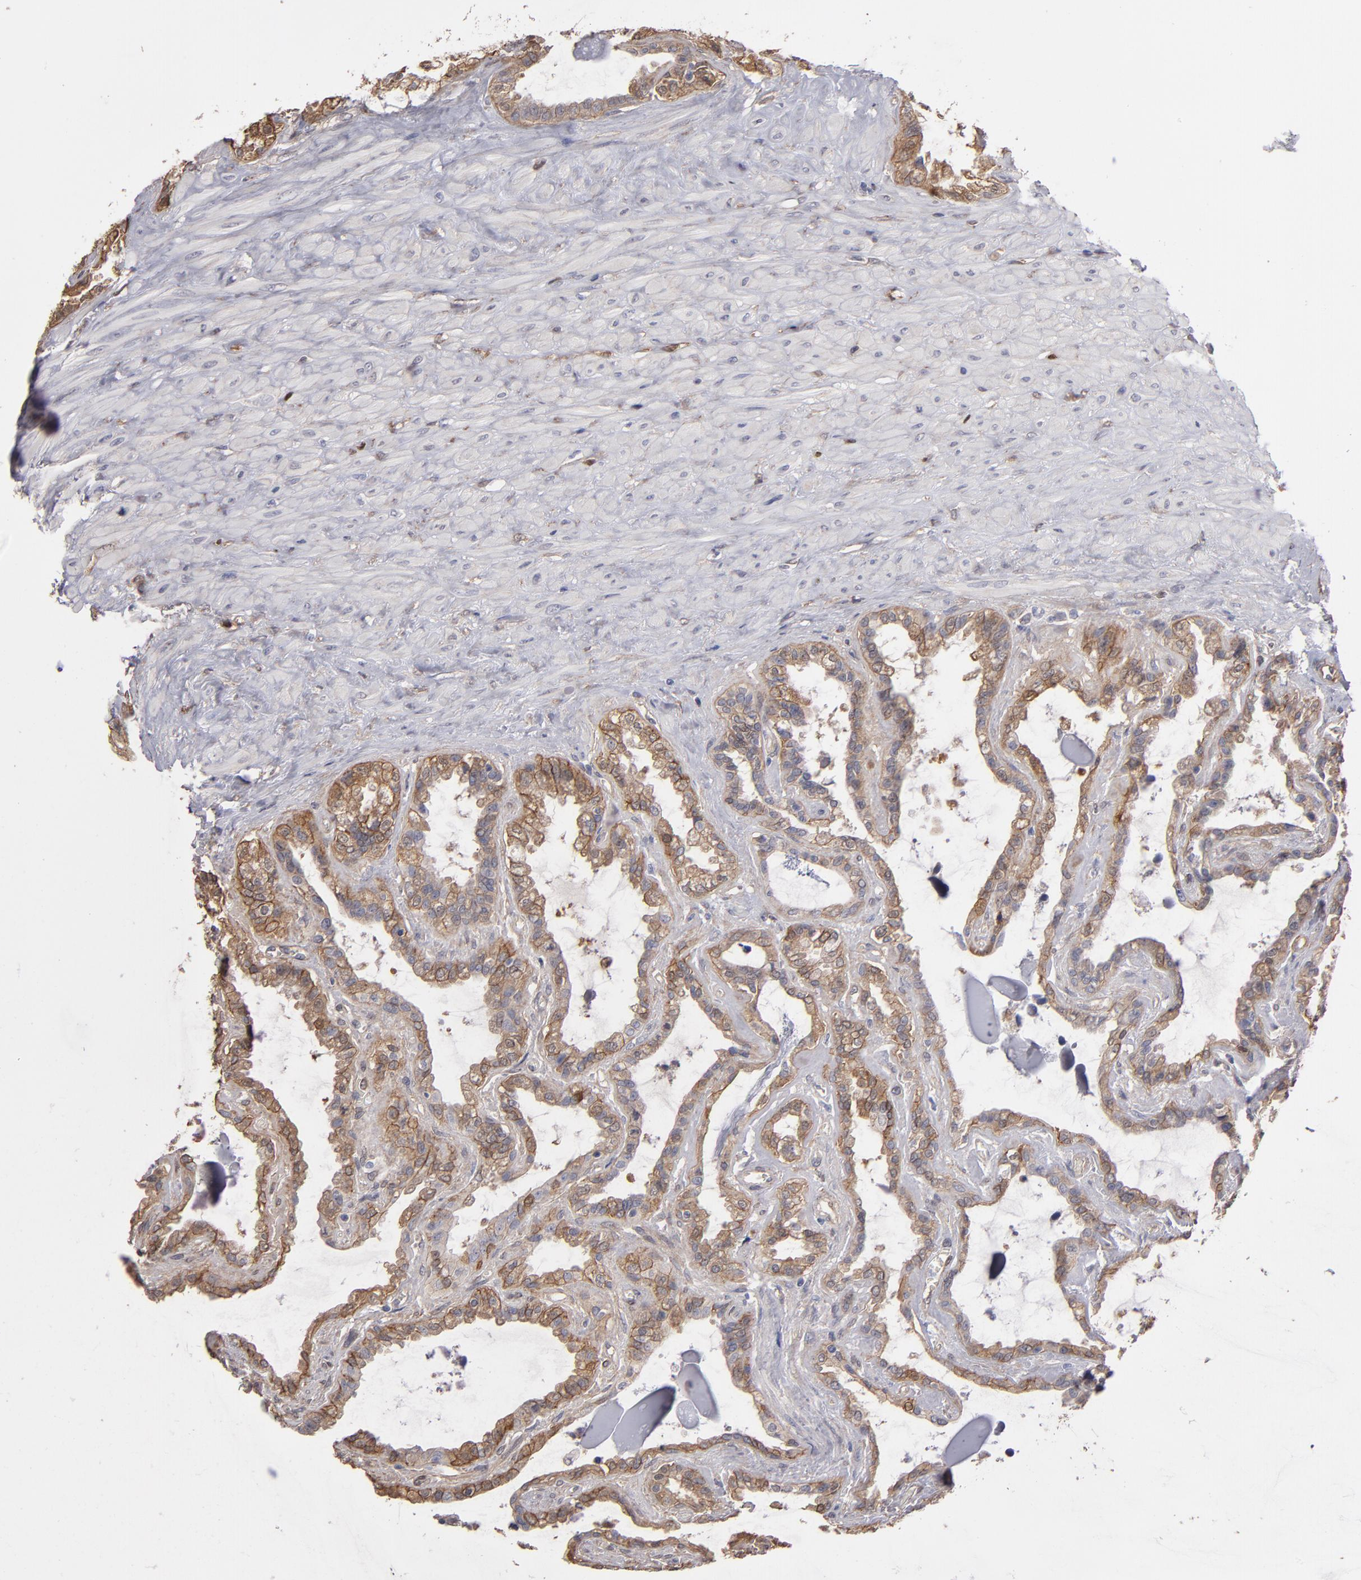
{"staining": {"intensity": "moderate", "quantity": ">75%", "location": "cytoplasmic/membranous"}, "tissue": "seminal vesicle", "cell_type": "Glandular cells", "image_type": "normal", "snomed": [{"axis": "morphology", "description": "Normal tissue, NOS"}, {"axis": "morphology", "description": "Inflammation, NOS"}, {"axis": "topography", "description": "Urinary bladder"}, {"axis": "topography", "description": "Prostate"}, {"axis": "topography", "description": "Seminal veicle"}], "caption": "A micrograph showing moderate cytoplasmic/membranous staining in approximately >75% of glandular cells in benign seminal vesicle, as visualized by brown immunohistochemical staining.", "gene": "NDRG2", "patient": {"sex": "male", "age": 82}}